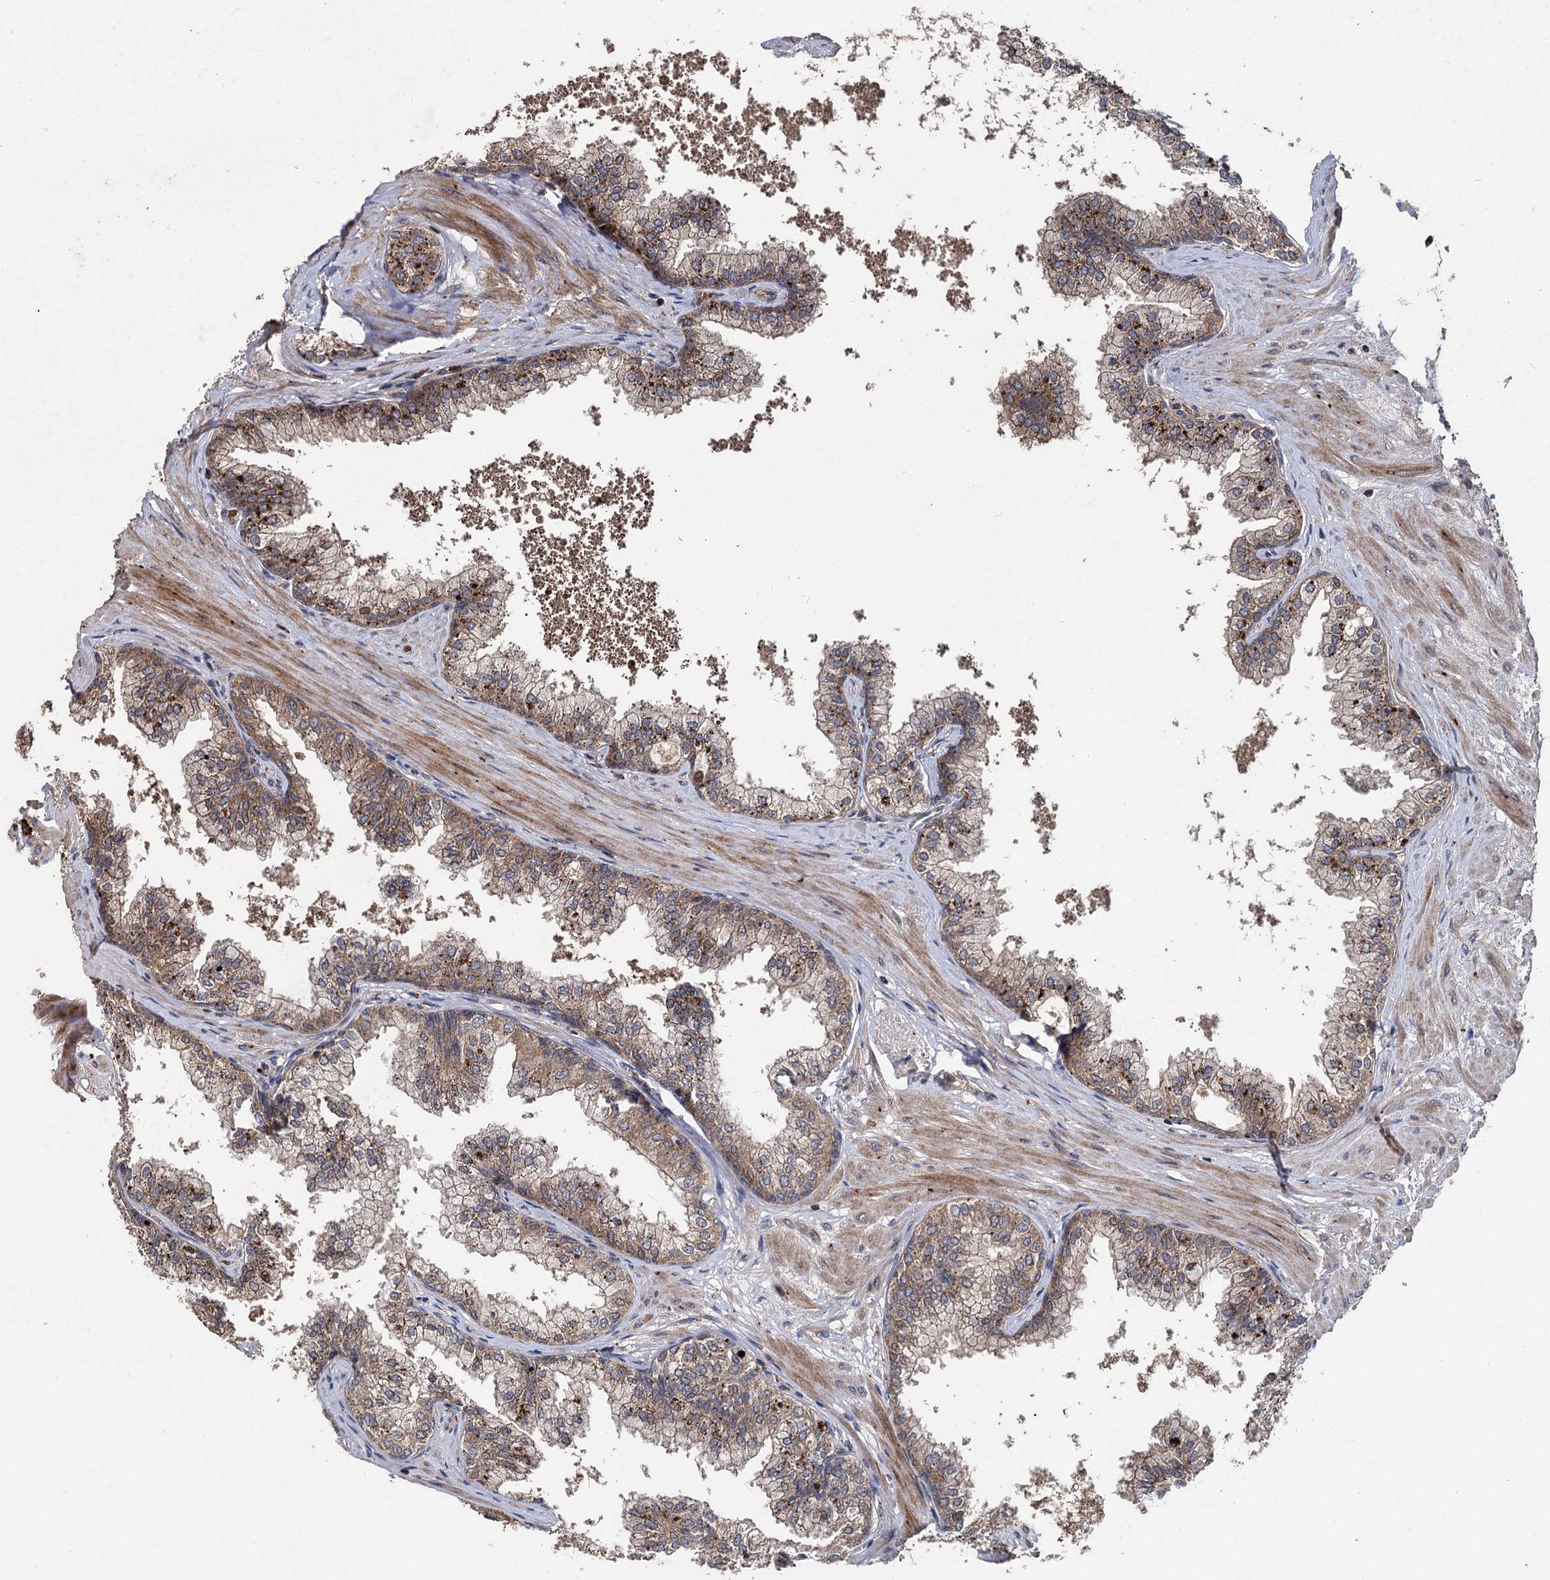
{"staining": {"intensity": "moderate", "quantity": ">75%", "location": "cytoplasmic/membranous"}, "tissue": "prostate", "cell_type": "Glandular cells", "image_type": "normal", "snomed": [{"axis": "morphology", "description": "Normal tissue, NOS"}, {"axis": "topography", "description": "Prostate"}], "caption": "Moderate cytoplasmic/membranous staining for a protein is present in approximately >75% of glandular cells of benign prostate using immunohistochemistry.", "gene": "BCL2L2", "patient": {"sex": "male", "age": 60}}